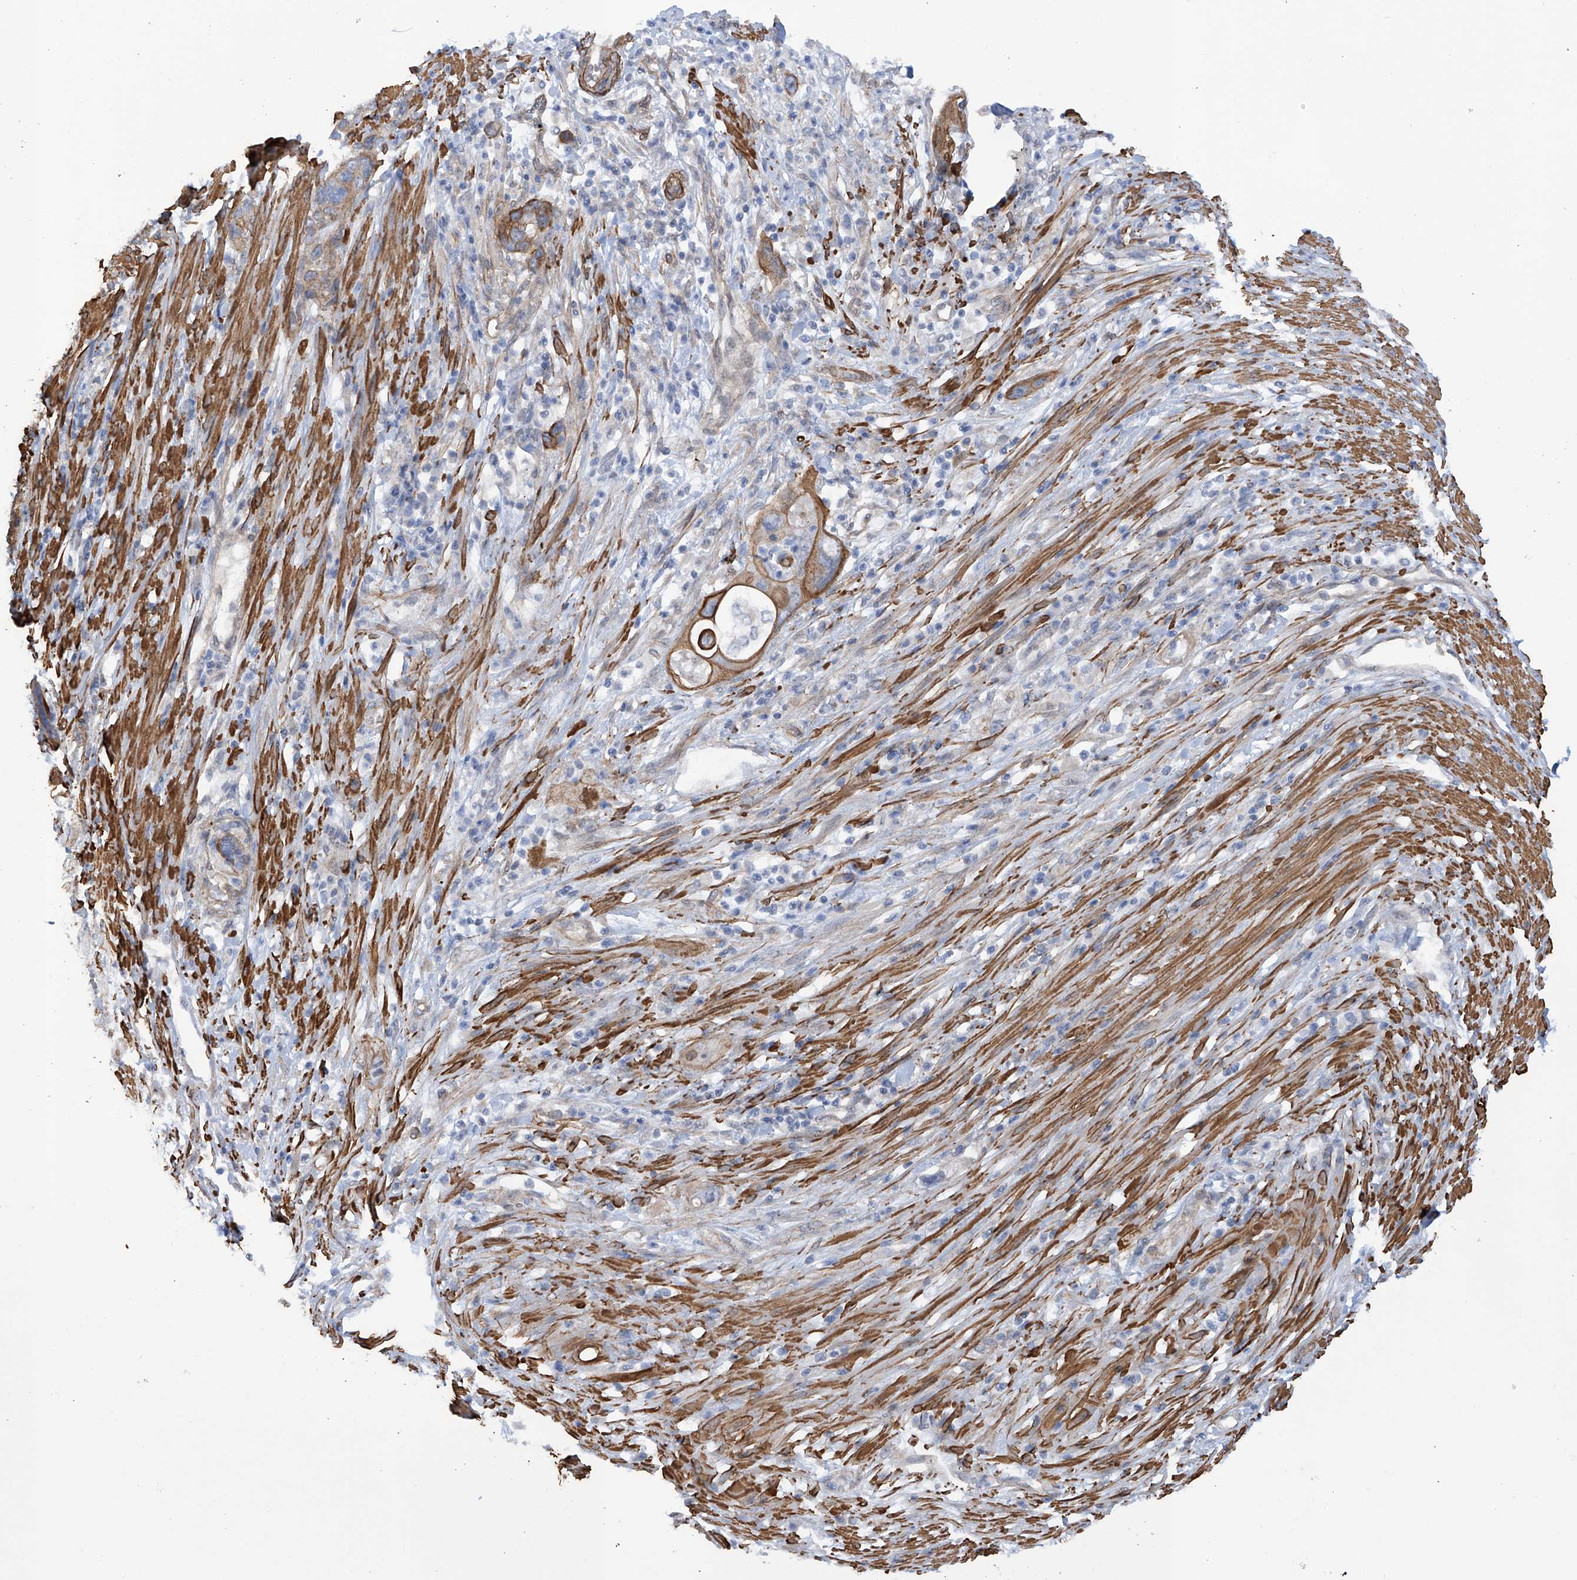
{"staining": {"intensity": "strong", "quantity": ">75%", "location": "cytoplasmic/membranous"}, "tissue": "pancreatic cancer", "cell_type": "Tumor cells", "image_type": "cancer", "snomed": [{"axis": "morphology", "description": "Adenocarcinoma, NOS"}, {"axis": "topography", "description": "Pancreas"}], "caption": "Protein staining of pancreatic cancer tissue exhibits strong cytoplasmic/membranous expression in about >75% of tumor cells. Immunohistochemistry stains the protein in brown and the nuclei are stained blue.", "gene": "ZNF490", "patient": {"sex": "female", "age": 71}}